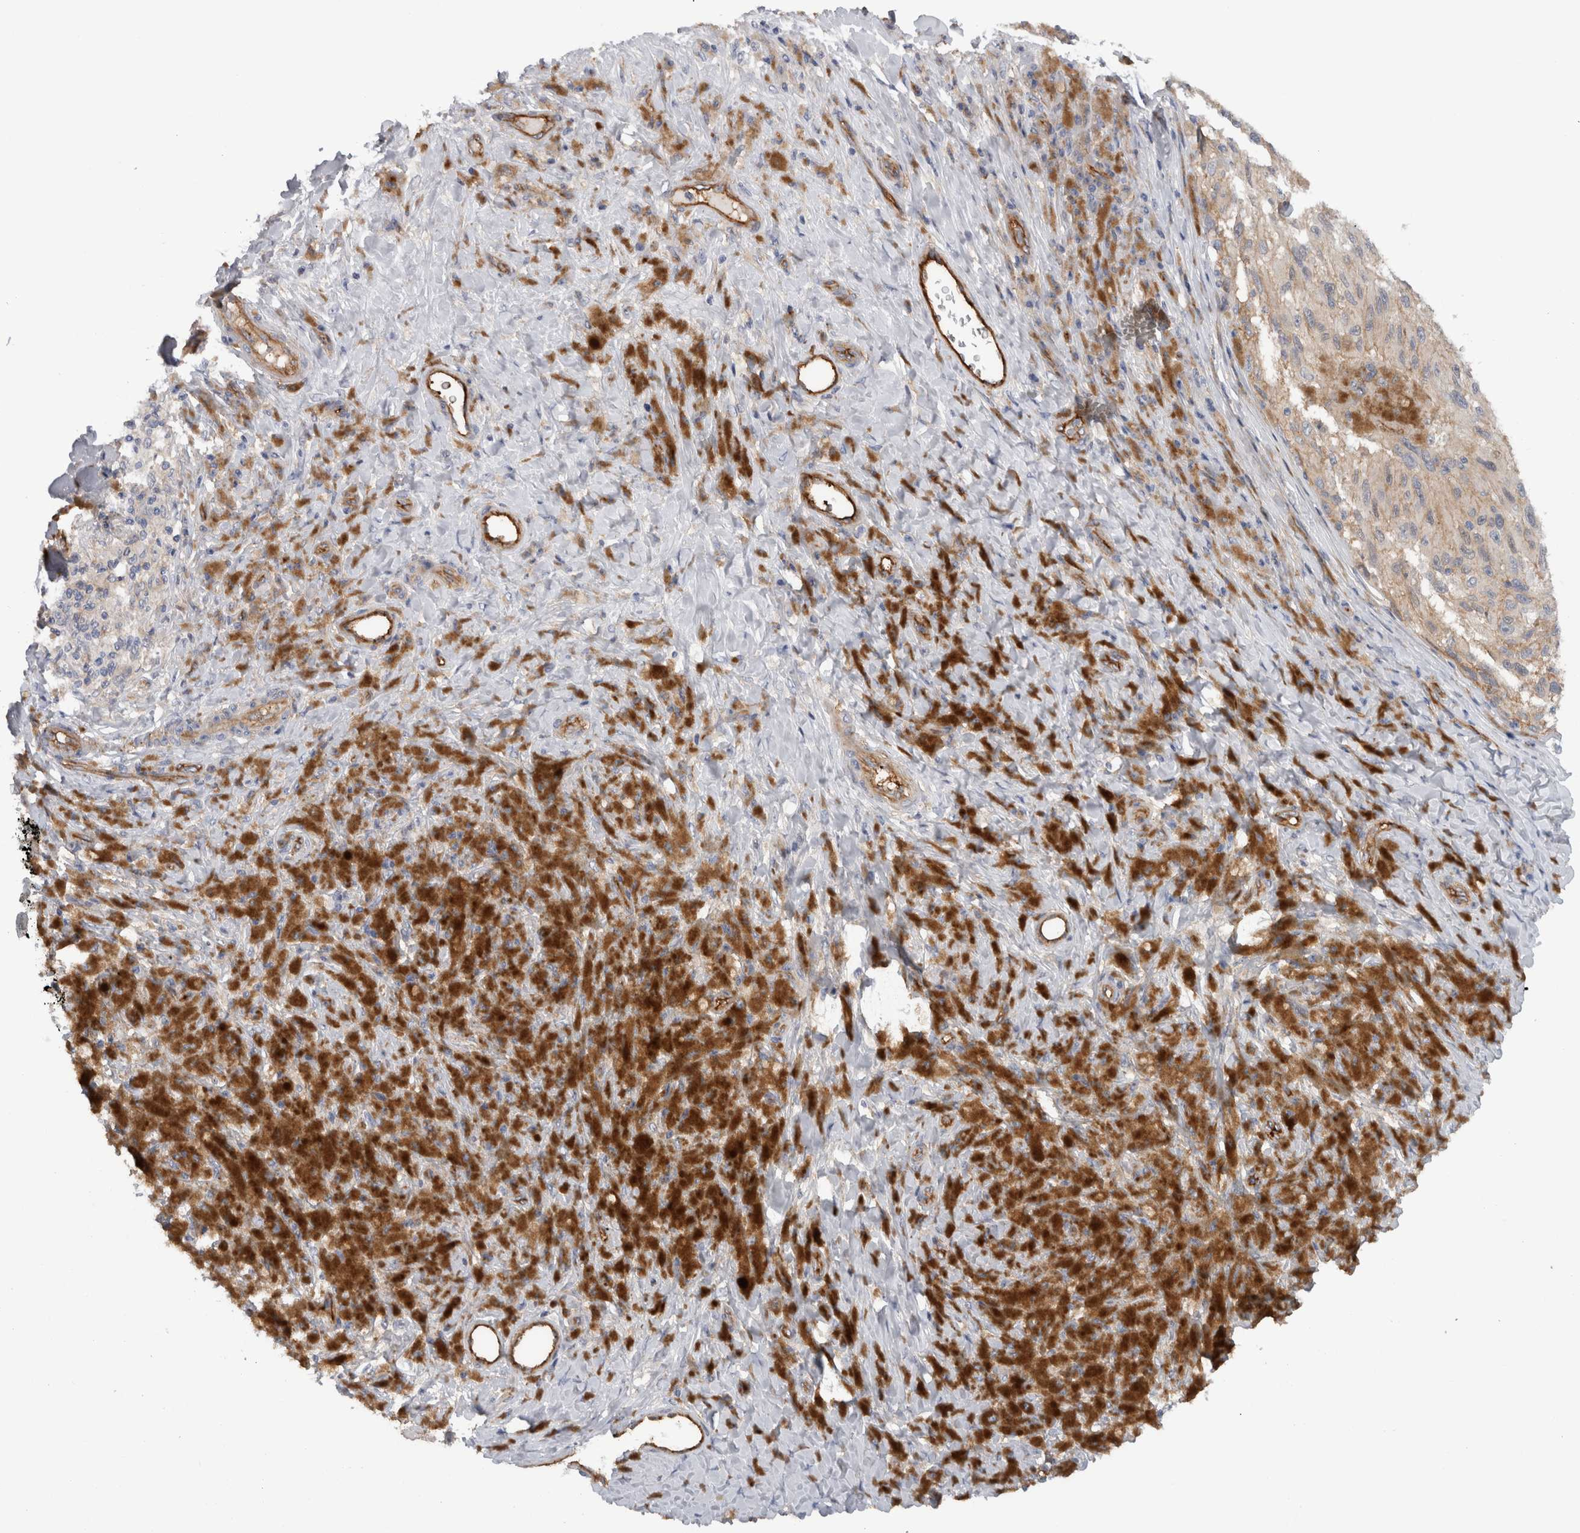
{"staining": {"intensity": "weak", "quantity": "<25%", "location": "cytoplasmic/membranous"}, "tissue": "melanoma", "cell_type": "Tumor cells", "image_type": "cancer", "snomed": [{"axis": "morphology", "description": "Malignant melanoma, NOS"}, {"axis": "topography", "description": "Skin"}], "caption": "This is an IHC photomicrograph of human malignant melanoma. There is no positivity in tumor cells.", "gene": "CD59", "patient": {"sex": "female", "age": 73}}